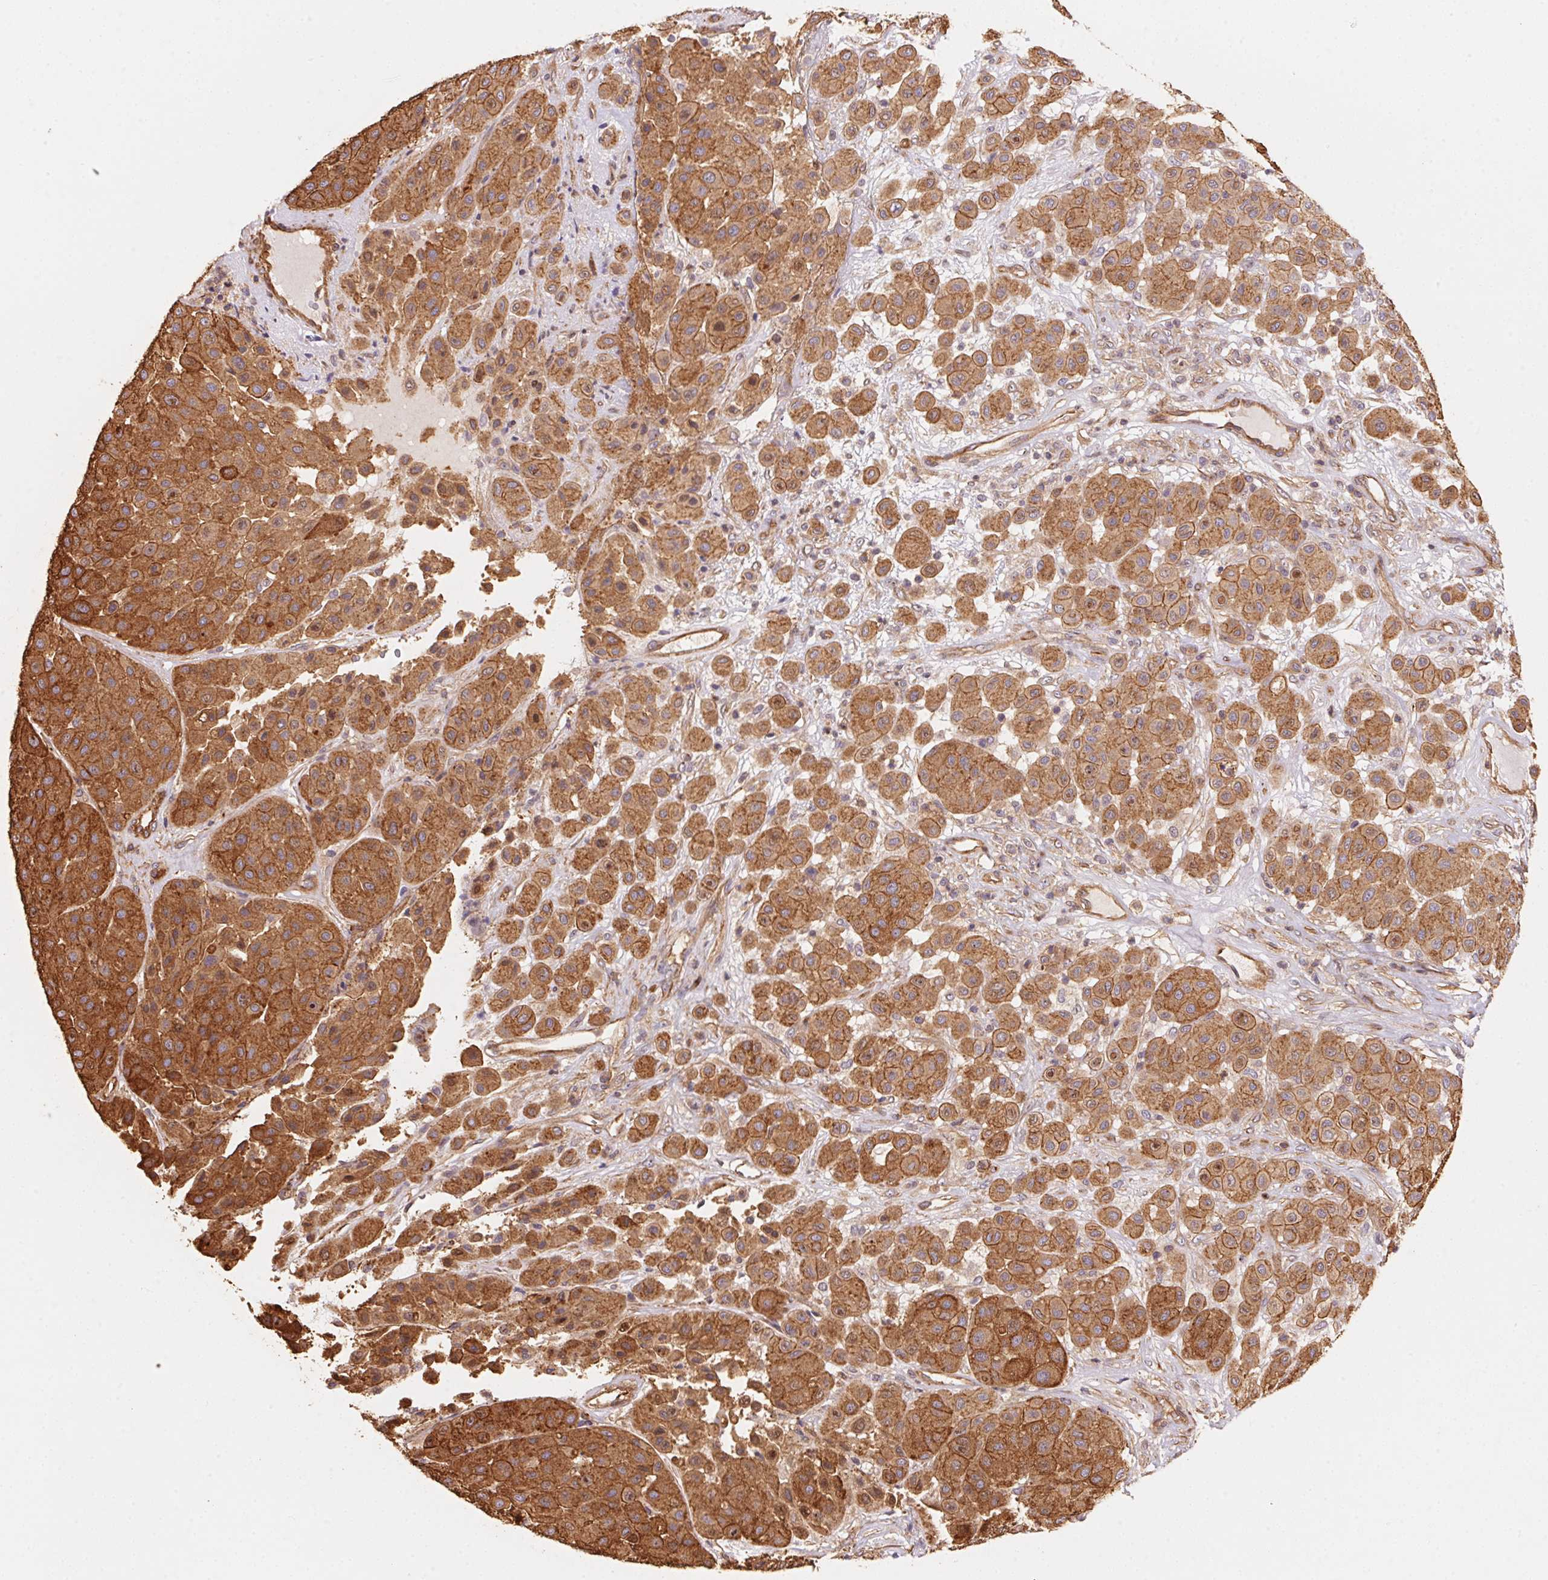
{"staining": {"intensity": "moderate", "quantity": ">75%", "location": "cytoplasmic/membranous"}, "tissue": "melanoma", "cell_type": "Tumor cells", "image_type": "cancer", "snomed": [{"axis": "morphology", "description": "Malignant melanoma, Metastatic site"}, {"axis": "topography", "description": "Smooth muscle"}], "caption": "IHC staining of malignant melanoma (metastatic site), which displays medium levels of moderate cytoplasmic/membranous staining in approximately >75% of tumor cells indicating moderate cytoplasmic/membranous protein expression. The staining was performed using DAB (brown) for protein detection and nuclei were counterstained in hematoxylin (blue).", "gene": "FRAS1", "patient": {"sex": "male", "age": 41}}